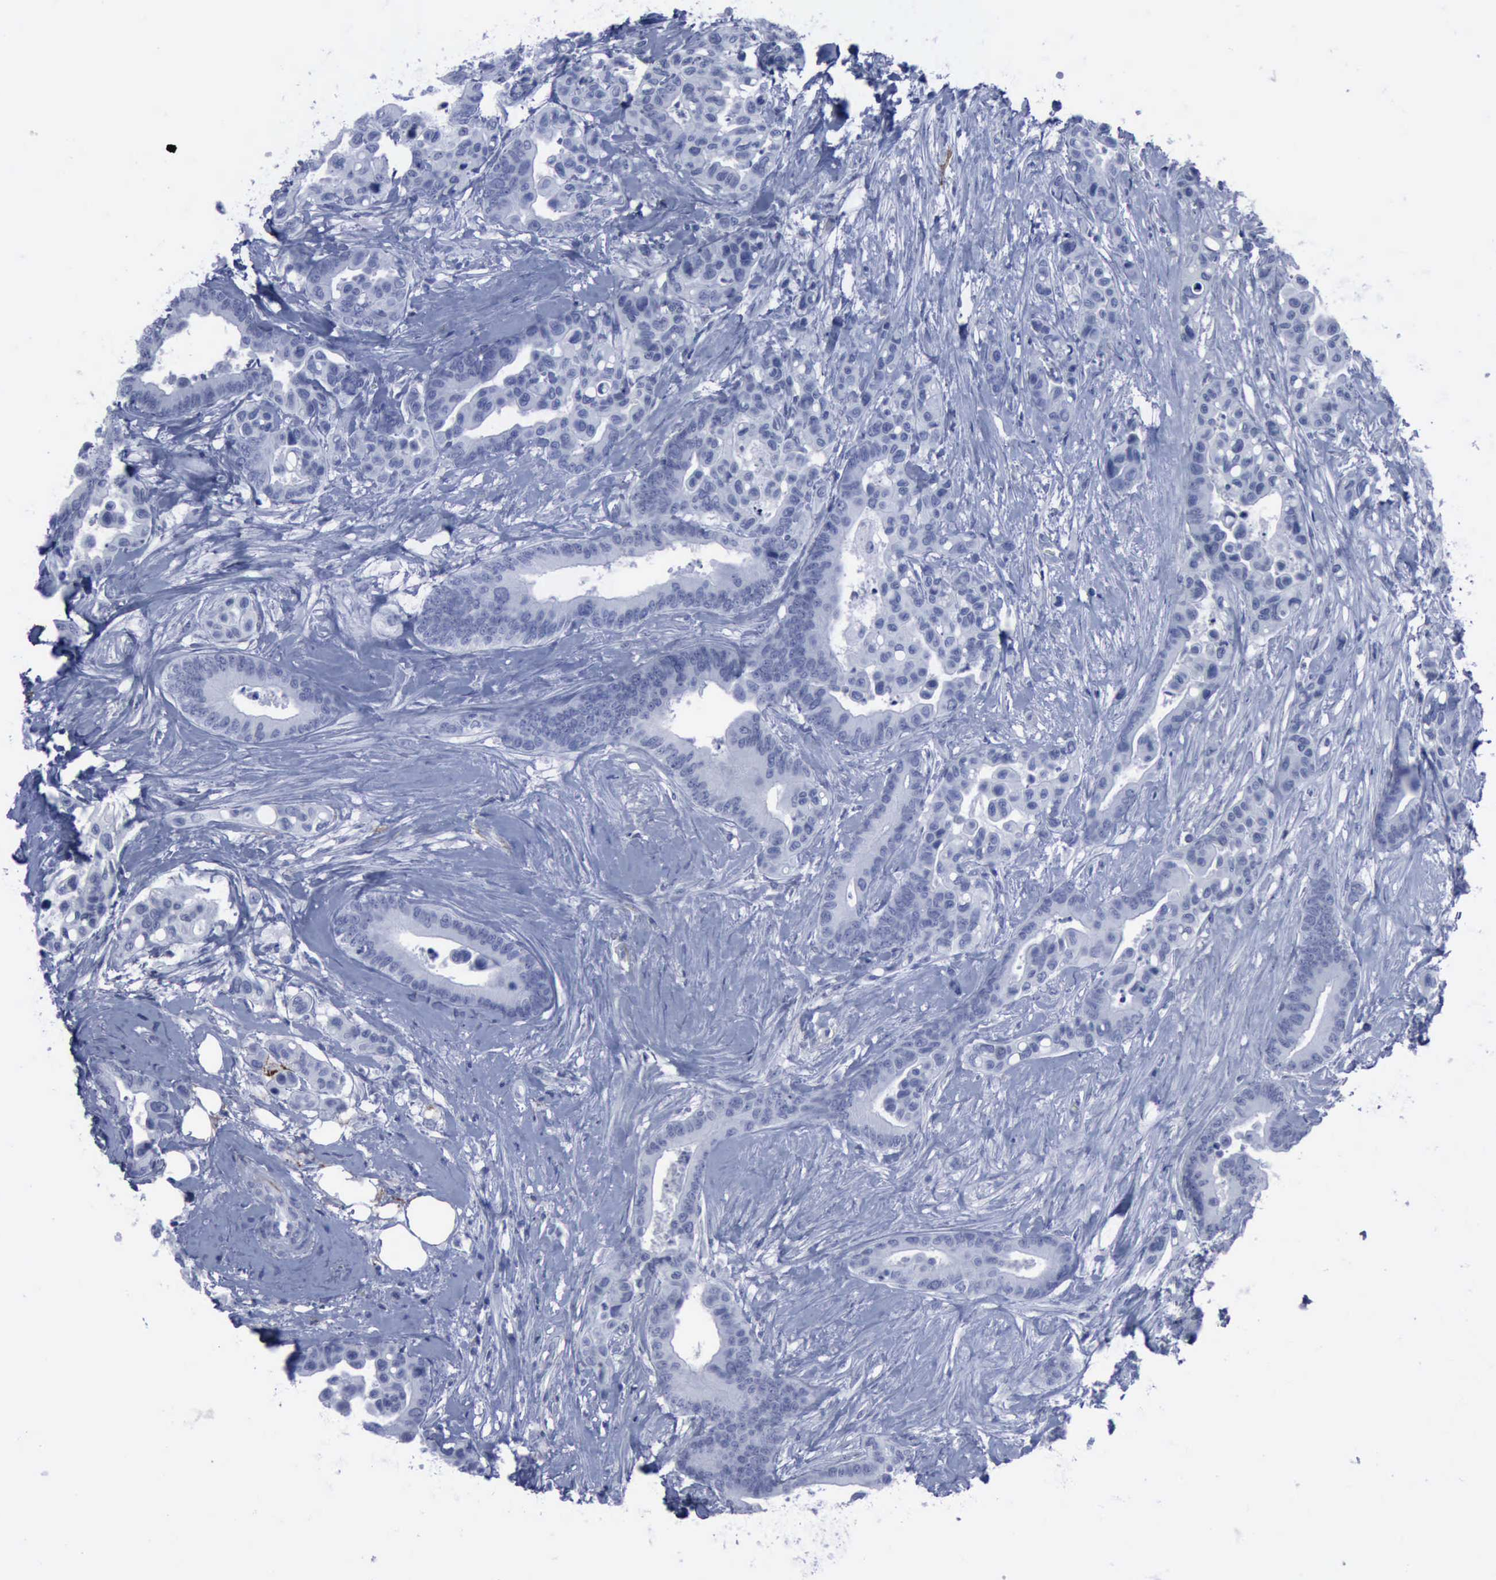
{"staining": {"intensity": "negative", "quantity": "none", "location": "none"}, "tissue": "colorectal cancer", "cell_type": "Tumor cells", "image_type": "cancer", "snomed": [{"axis": "morphology", "description": "Adenocarcinoma, NOS"}, {"axis": "topography", "description": "Colon"}], "caption": "IHC image of colorectal adenocarcinoma stained for a protein (brown), which demonstrates no expression in tumor cells.", "gene": "NGFR", "patient": {"sex": "male", "age": 82}}